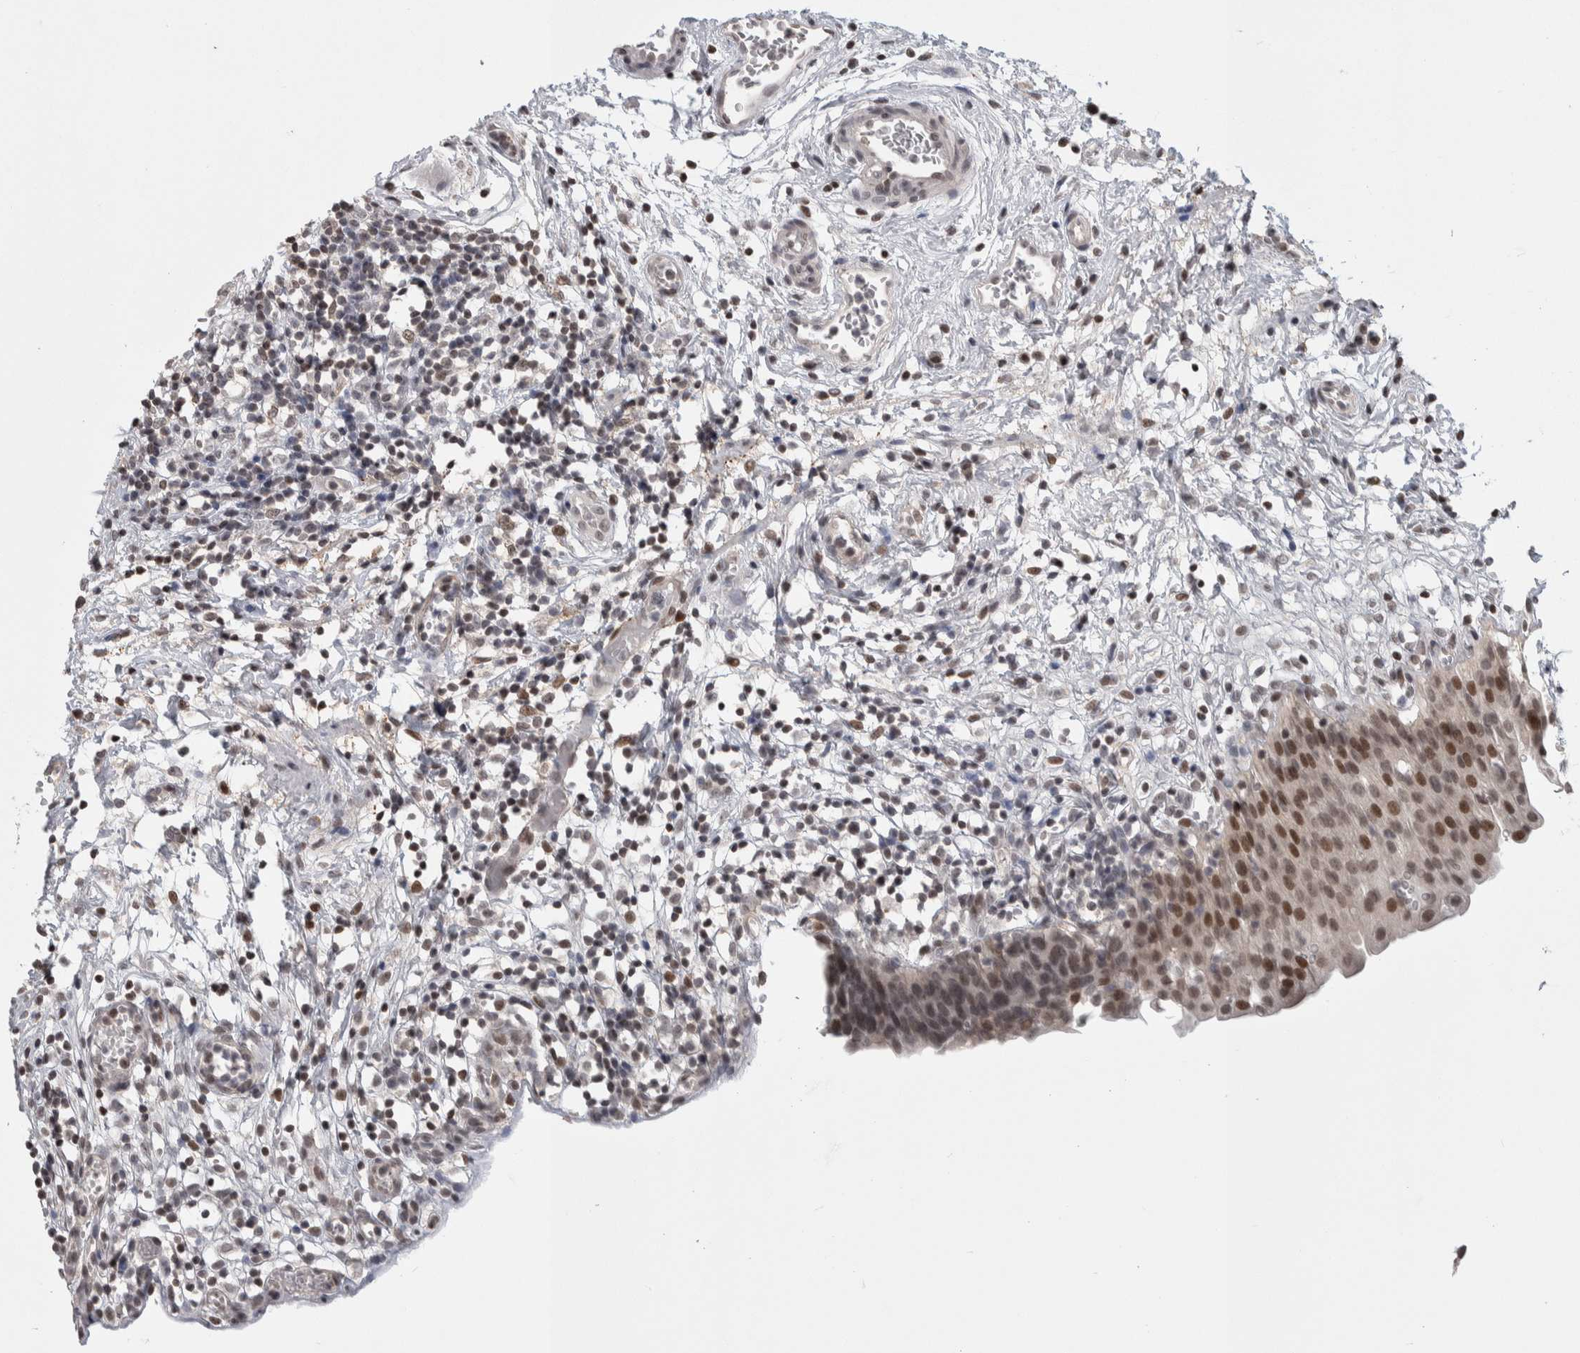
{"staining": {"intensity": "moderate", "quantity": "25%-75%", "location": "nuclear"}, "tissue": "urinary bladder", "cell_type": "Urothelial cells", "image_type": "normal", "snomed": [{"axis": "morphology", "description": "Normal tissue, NOS"}, {"axis": "topography", "description": "Urinary bladder"}], "caption": "Moderate nuclear expression is seen in approximately 25%-75% of urothelial cells in unremarkable urinary bladder.", "gene": "ZSCAN21", "patient": {"sex": "male", "age": 37}}